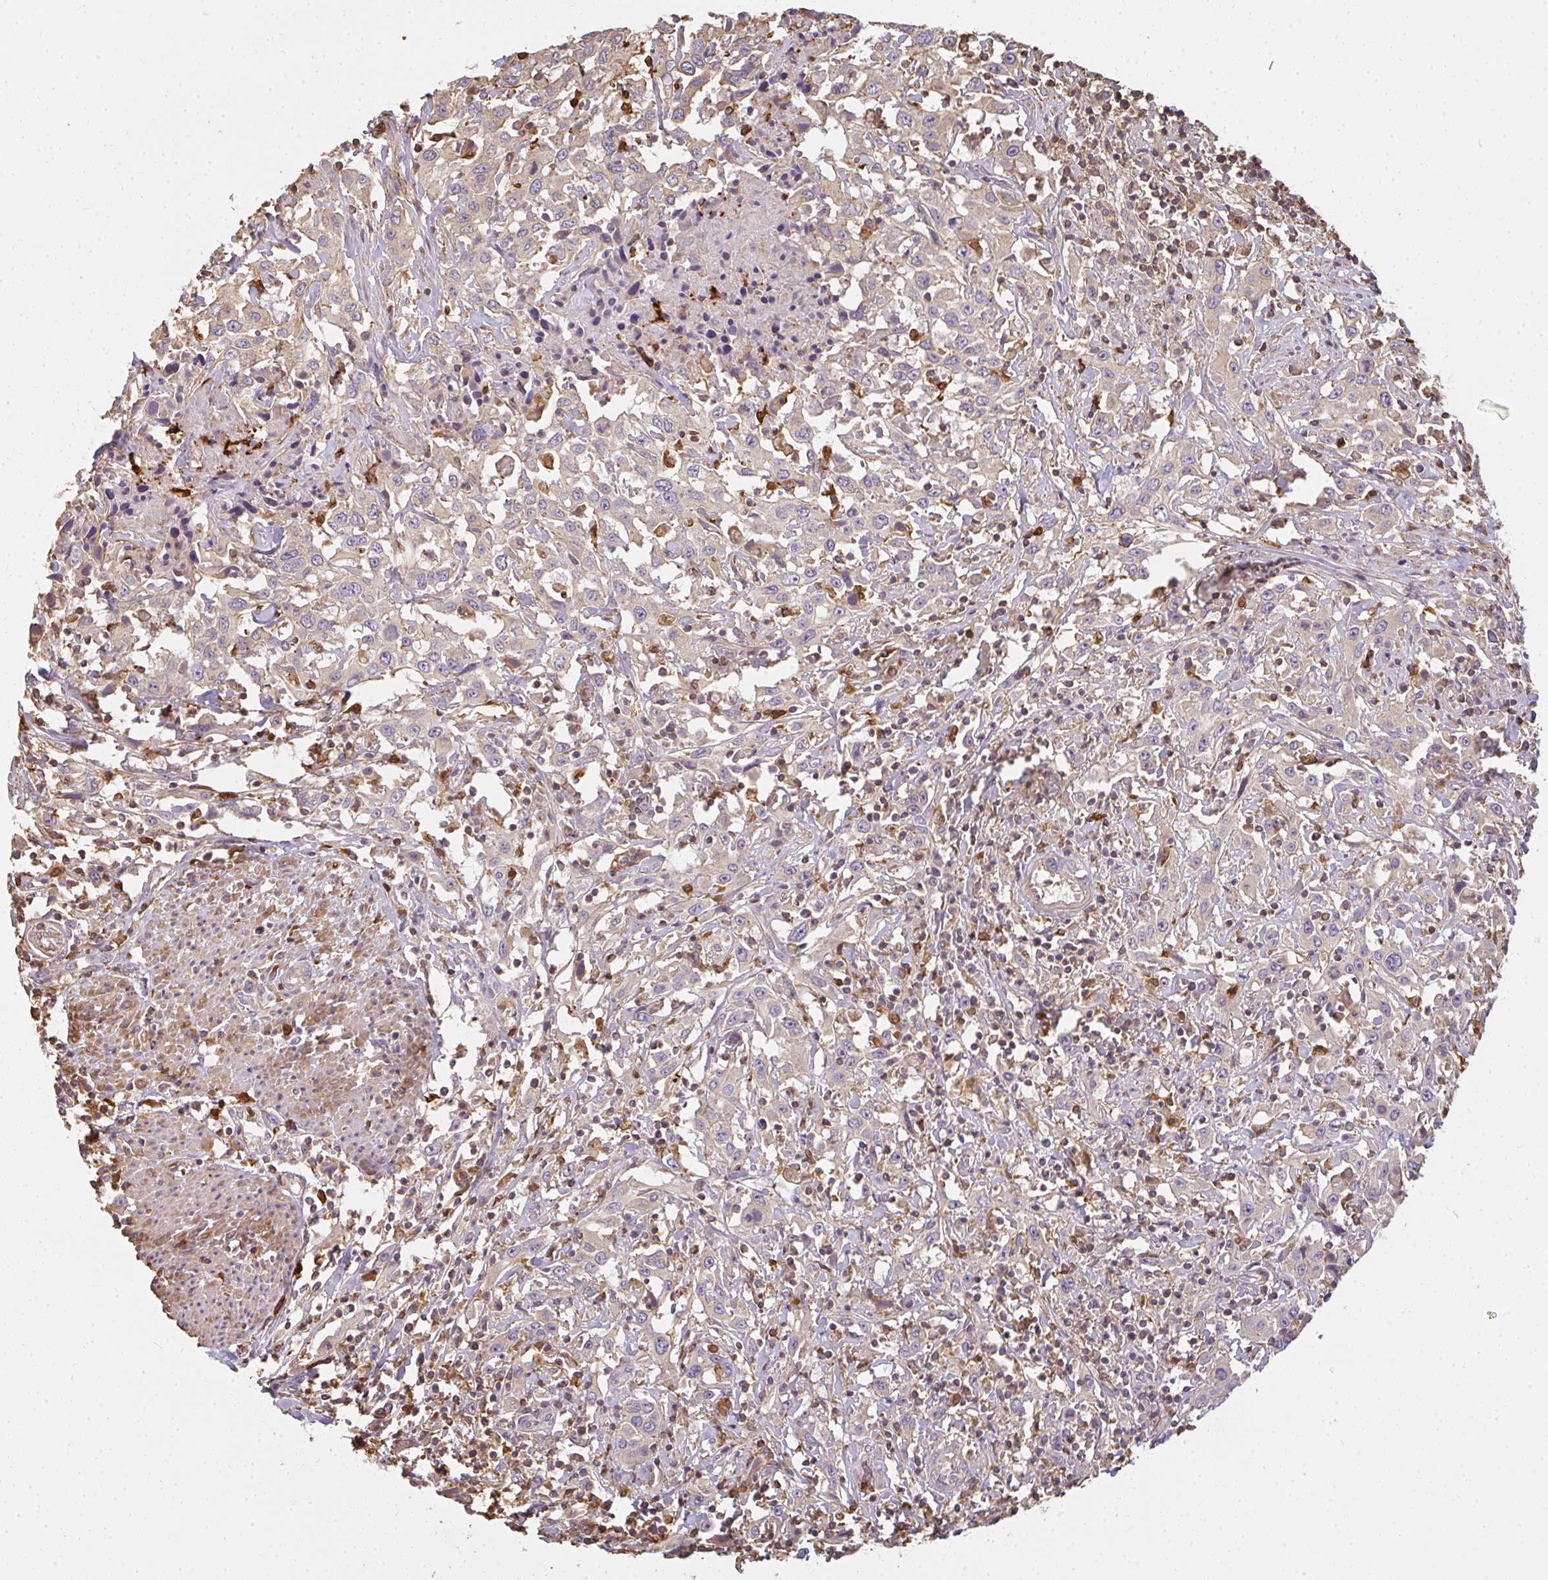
{"staining": {"intensity": "weak", "quantity": "<25%", "location": "cytoplasmic/membranous"}, "tissue": "urothelial cancer", "cell_type": "Tumor cells", "image_type": "cancer", "snomed": [{"axis": "morphology", "description": "Urothelial carcinoma, High grade"}, {"axis": "topography", "description": "Urinary bladder"}], "caption": "The immunohistochemistry micrograph has no significant positivity in tumor cells of urothelial cancer tissue. The staining was performed using DAB to visualize the protein expression in brown, while the nuclei were stained in blue with hematoxylin (Magnification: 20x).", "gene": "CNTRL", "patient": {"sex": "male", "age": 61}}